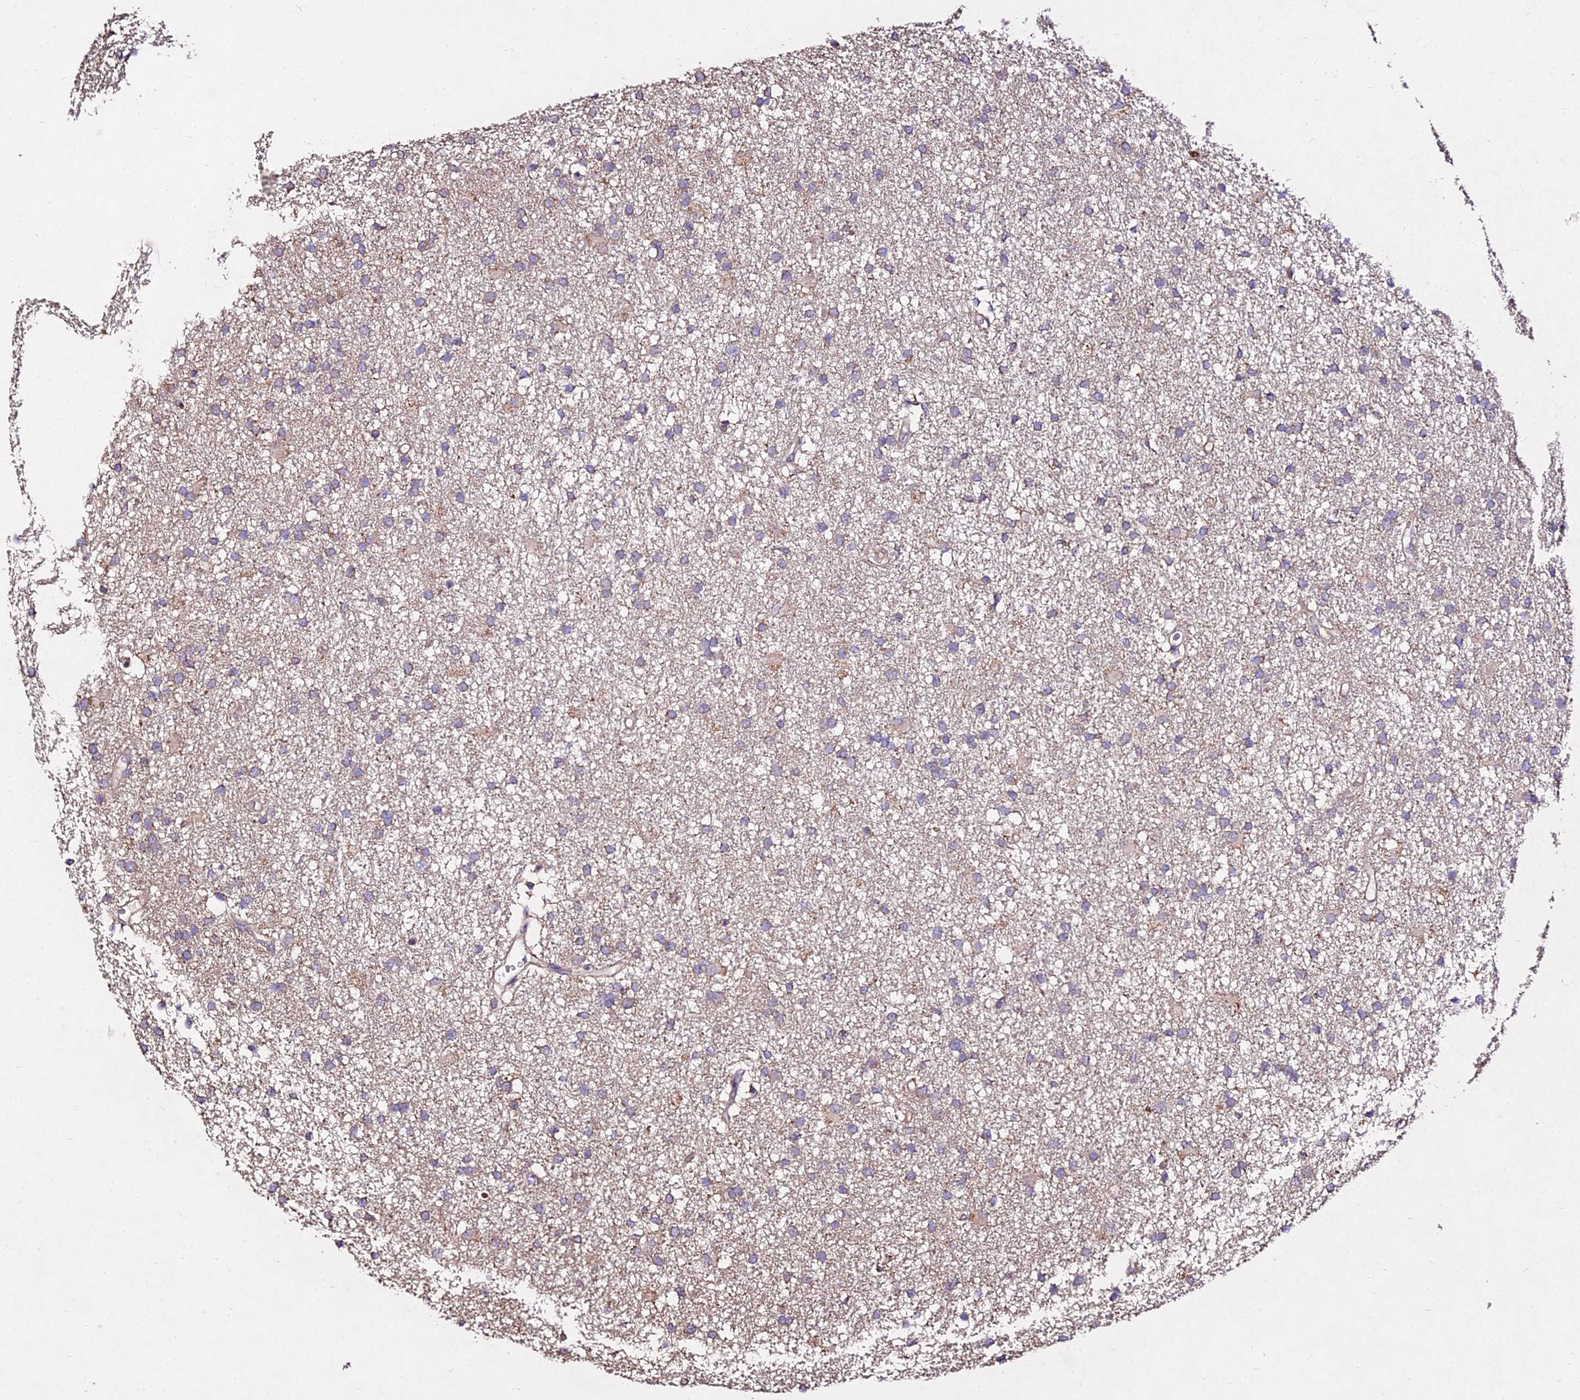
{"staining": {"intensity": "weak", "quantity": "<25%", "location": "cytoplasmic/membranous"}, "tissue": "glioma", "cell_type": "Tumor cells", "image_type": "cancer", "snomed": [{"axis": "morphology", "description": "Glioma, malignant, High grade"}, {"axis": "topography", "description": "Brain"}], "caption": "High-grade glioma (malignant) was stained to show a protein in brown. There is no significant positivity in tumor cells.", "gene": "AP3M2", "patient": {"sex": "male", "age": 77}}